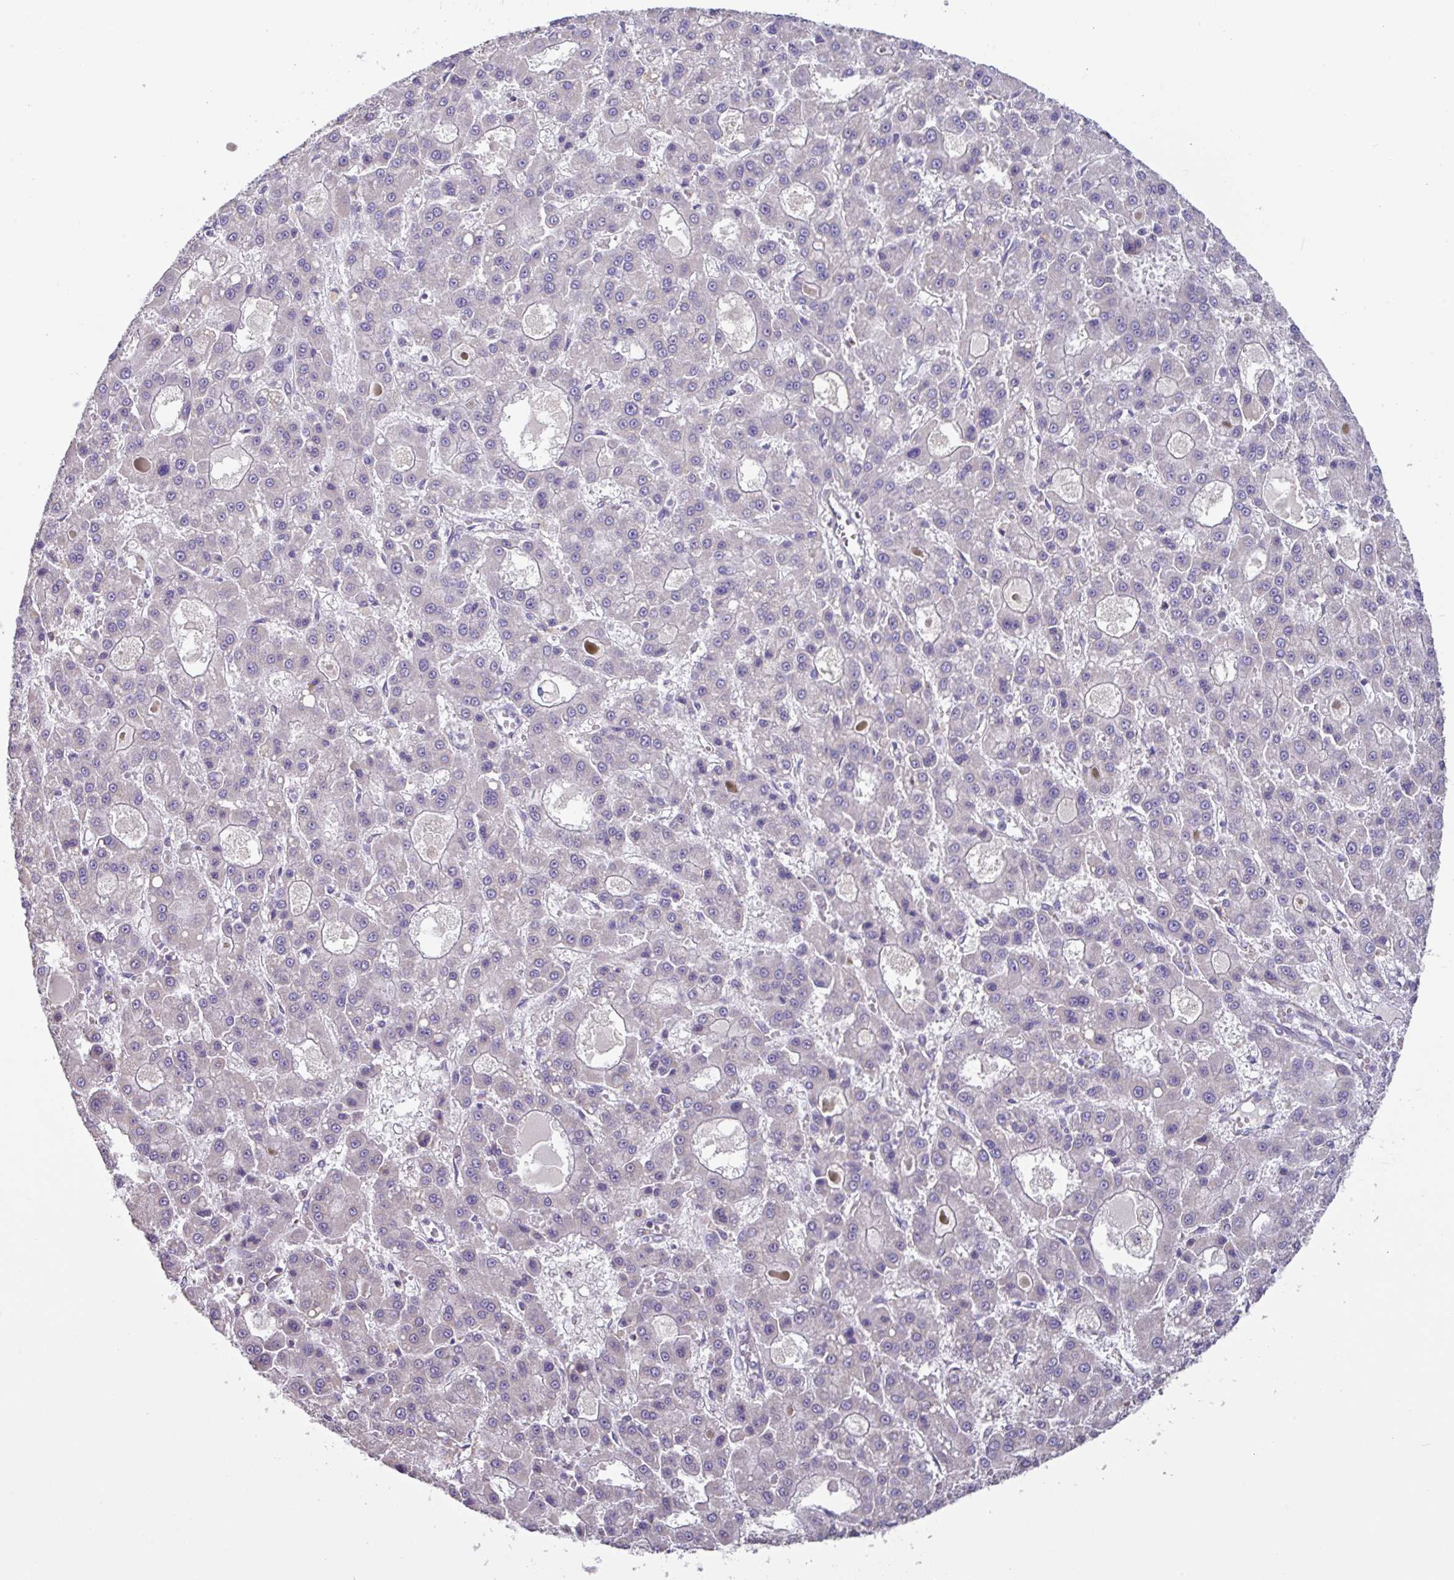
{"staining": {"intensity": "negative", "quantity": "none", "location": "none"}, "tissue": "liver cancer", "cell_type": "Tumor cells", "image_type": "cancer", "snomed": [{"axis": "morphology", "description": "Carcinoma, Hepatocellular, NOS"}, {"axis": "topography", "description": "Liver"}], "caption": "Immunohistochemical staining of liver hepatocellular carcinoma exhibits no significant staining in tumor cells.", "gene": "MT-ND4", "patient": {"sex": "male", "age": 70}}